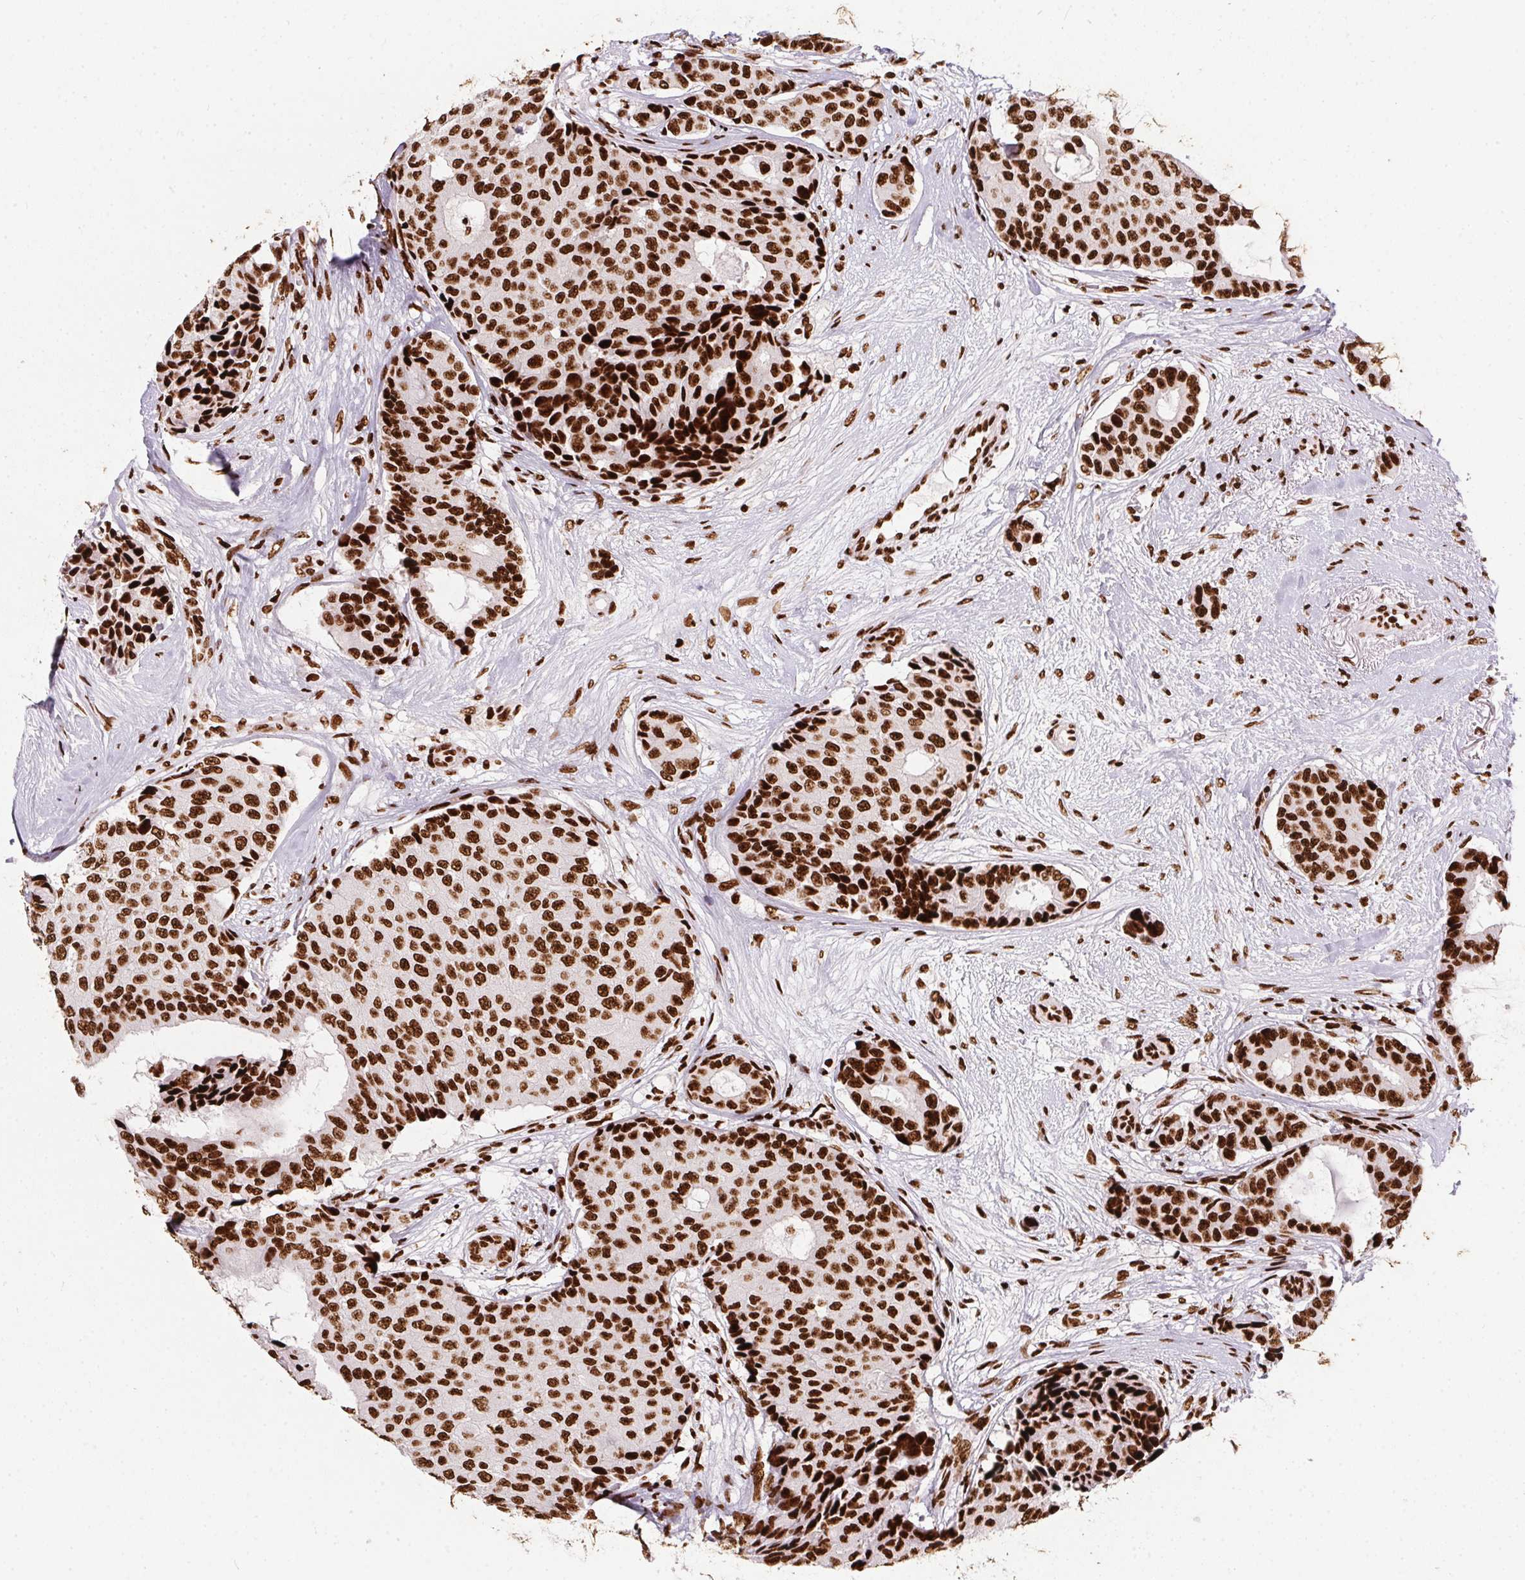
{"staining": {"intensity": "strong", "quantity": ">75%", "location": "nuclear"}, "tissue": "breast cancer", "cell_type": "Tumor cells", "image_type": "cancer", "snomed": [{"axis": "morphology", "description": "Duct carcinoma"}, {"axis": "topography", "description": "Breast"}], "caption": "Strong nuclear protein staining is appreciated in about >75% of tumor cells in breast cancer.", "gene": "PAGE3", "patient": {"sex": "female", "age": 75}}